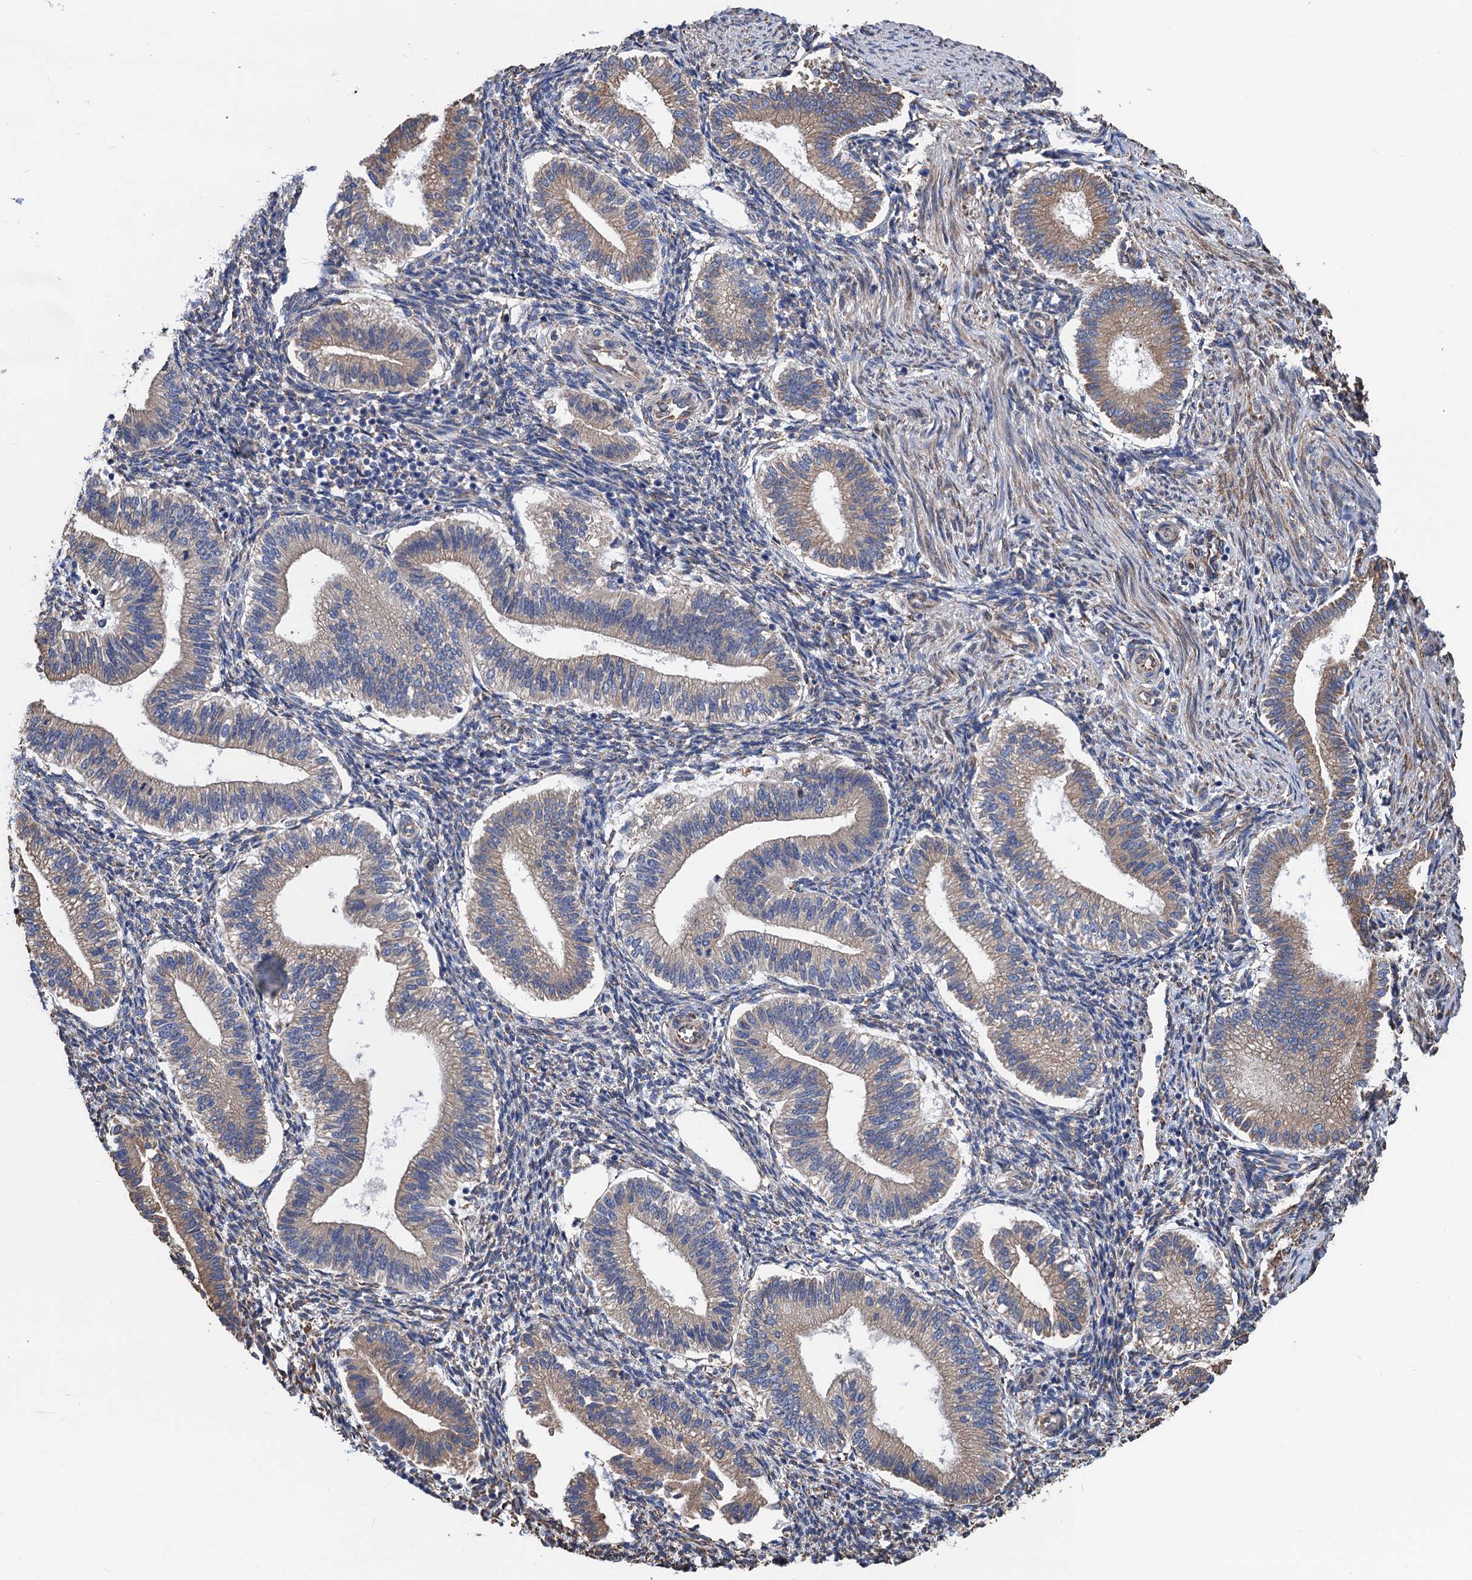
{"staining": {"intensity": "weak", "quantity": "25%-75%", "location": "cytoplasmic/membranous"}, "tissue": "endometrium", "cell_type": "Cells in endometrial stroma", "image_type": "normal", "snomed": [{"axis": "morphology", "description": "Normal tissue, NOS"}, {"axis": "topography", "description": "Endometrium"}], "caption": "An IHC histopathology image of normal tissue is shown. Protein staining in brown labels weak cytoplasmic/membranous positivity in endometrium within cells in endometrial stroma.", "gene": "CNNM1", "patient": {"sex": "female", "age": 25}}